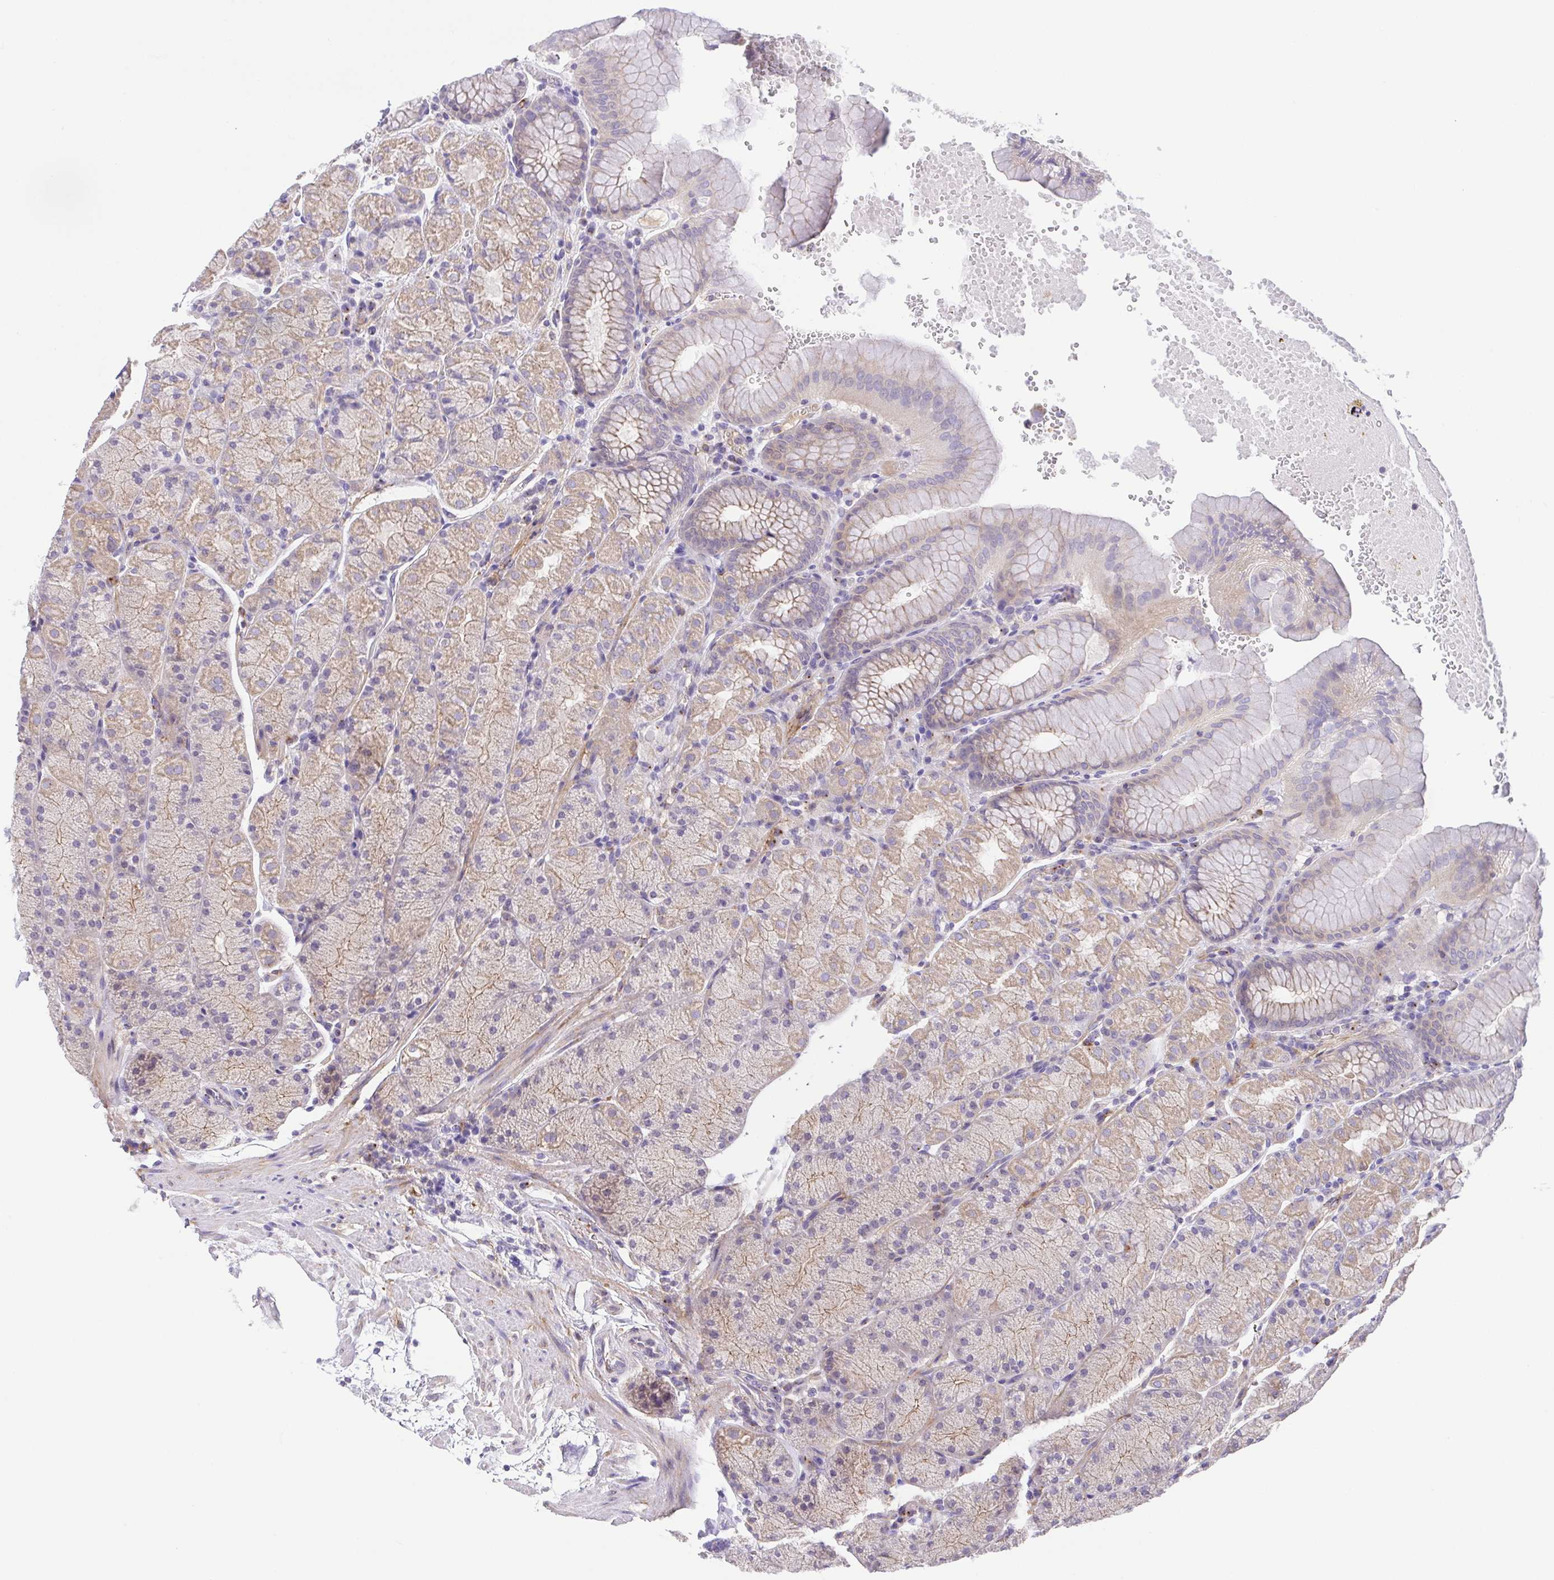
{"staining": {"intensity": "weak", "quantity": "25%-75%", "location": "cytoplasmic/membranous"}, "tissue": "stomach", "cell_type": "Glandular cells", "image_type": "normal", "snomed": [{"axis": "morphology", "description": "Normal tissue, NOS"}, {"axis": "topography", "description": "Stomach, upper"}, {"axis": "topography", "description": "Stomach"}], "caption": "IHC (DAB (3,3'-diaminobenzidine)) staining of unremarkable stomach exhibits weak cytoplasmic/membranous protein positivity in about 25%-75% of glandular cells. (brown staining indicates protein expression, while blue staining denotes nuclei).", "gene": "SLC13A1", "patient": {"sex": "male", "age": 76}}